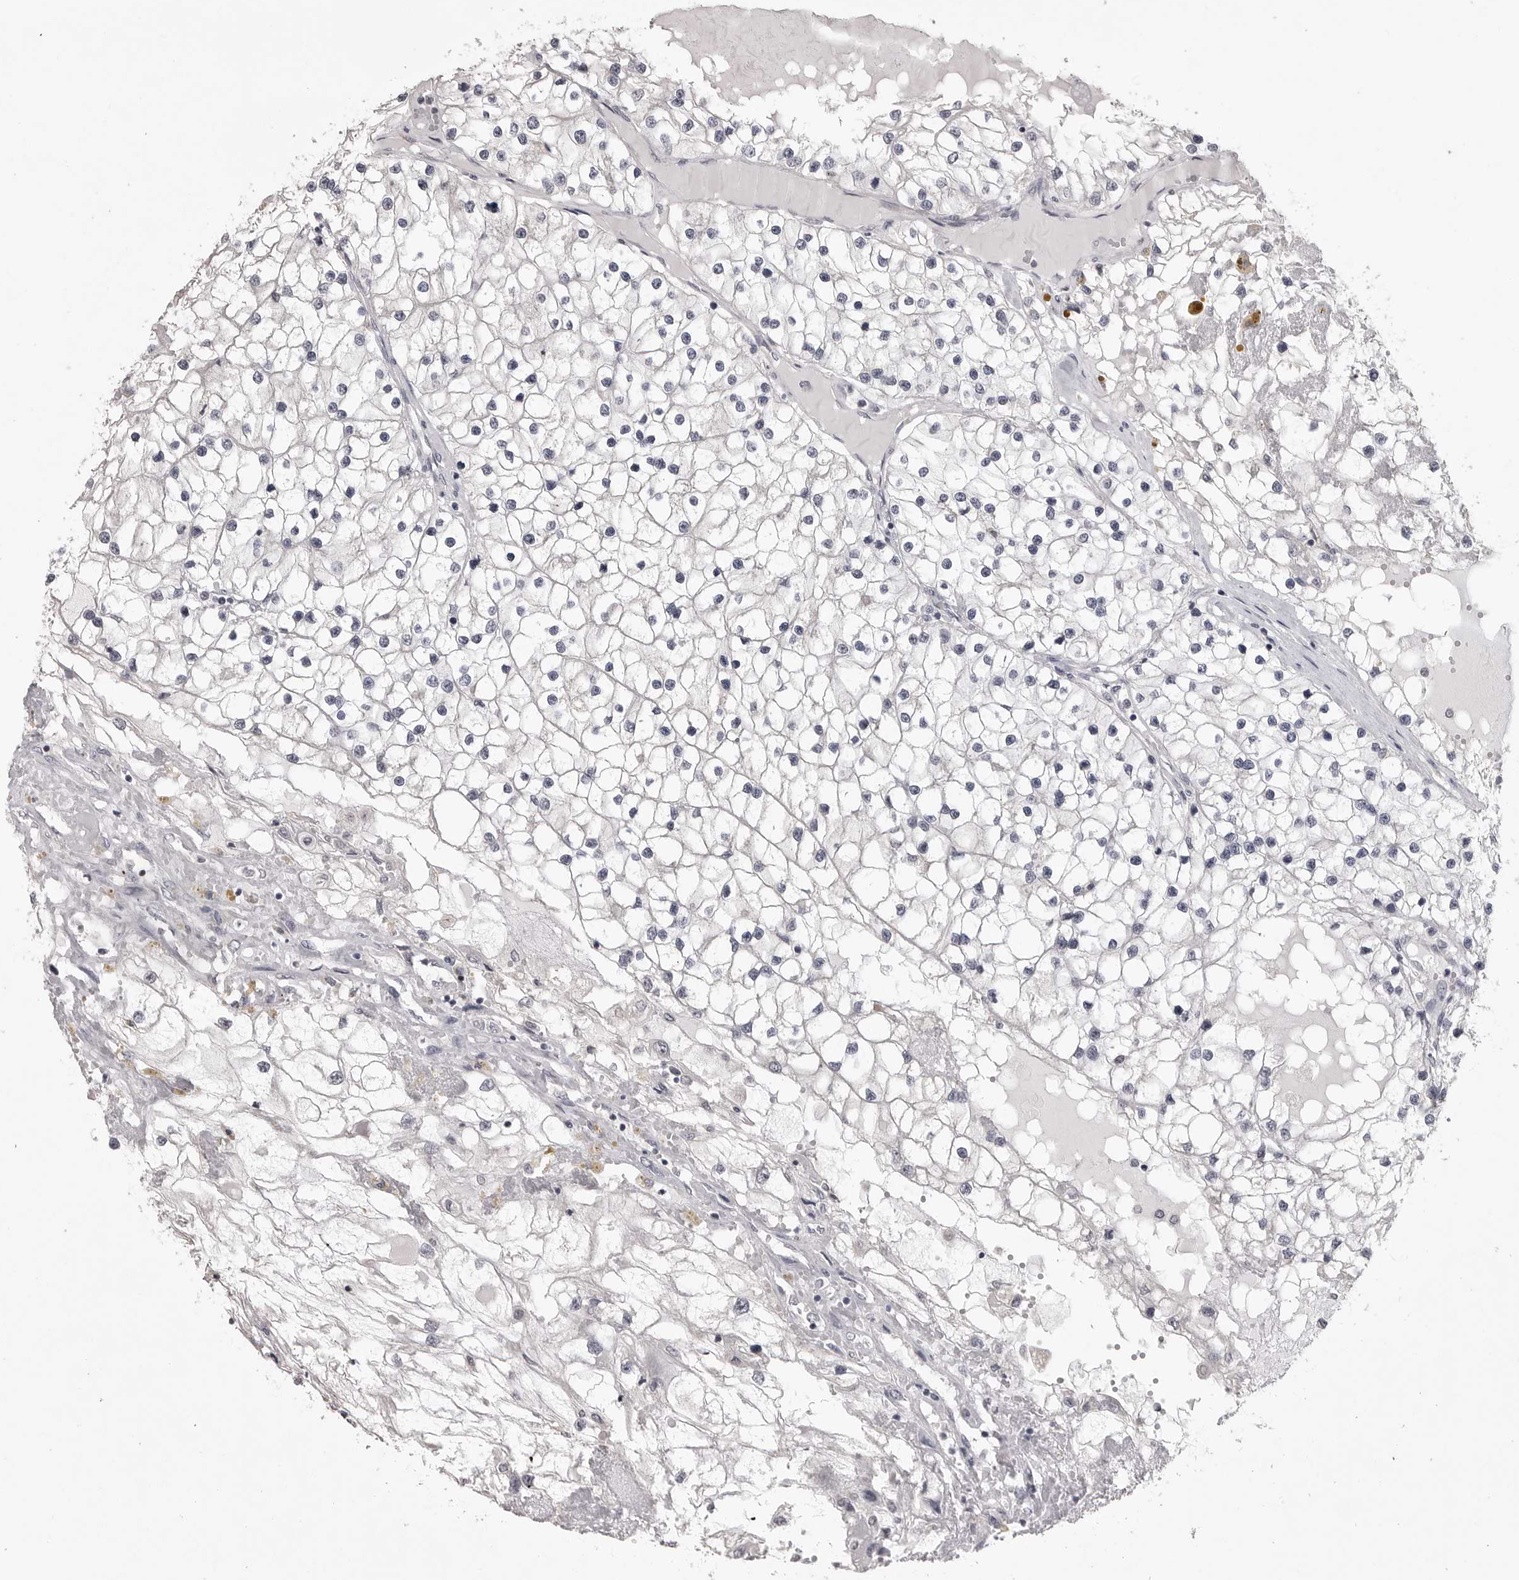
{"staining": {"intensity": "negative", "quantity": "none", "location": "none"}, "tissue": "renal cancer", "cell_type": "Tumor cells", "image_type": "cancer", "snomed": [{"axis": "morphology", "description": "Adenocarcinoma, NOS"}, {"axis": "topography", "description": "Kidney"}], "caption": "A micrograph of human adenocarcinoma (renal) is negative for staining in tumor cells. Brightfield microscopy of IHC stained with DAB (3,3'-diaminobenzidine) (brown) and hematoxylin (blue), captured at high magnification.", "gene": "GPN2", "patient": {"sex": "male", "age": 68}}